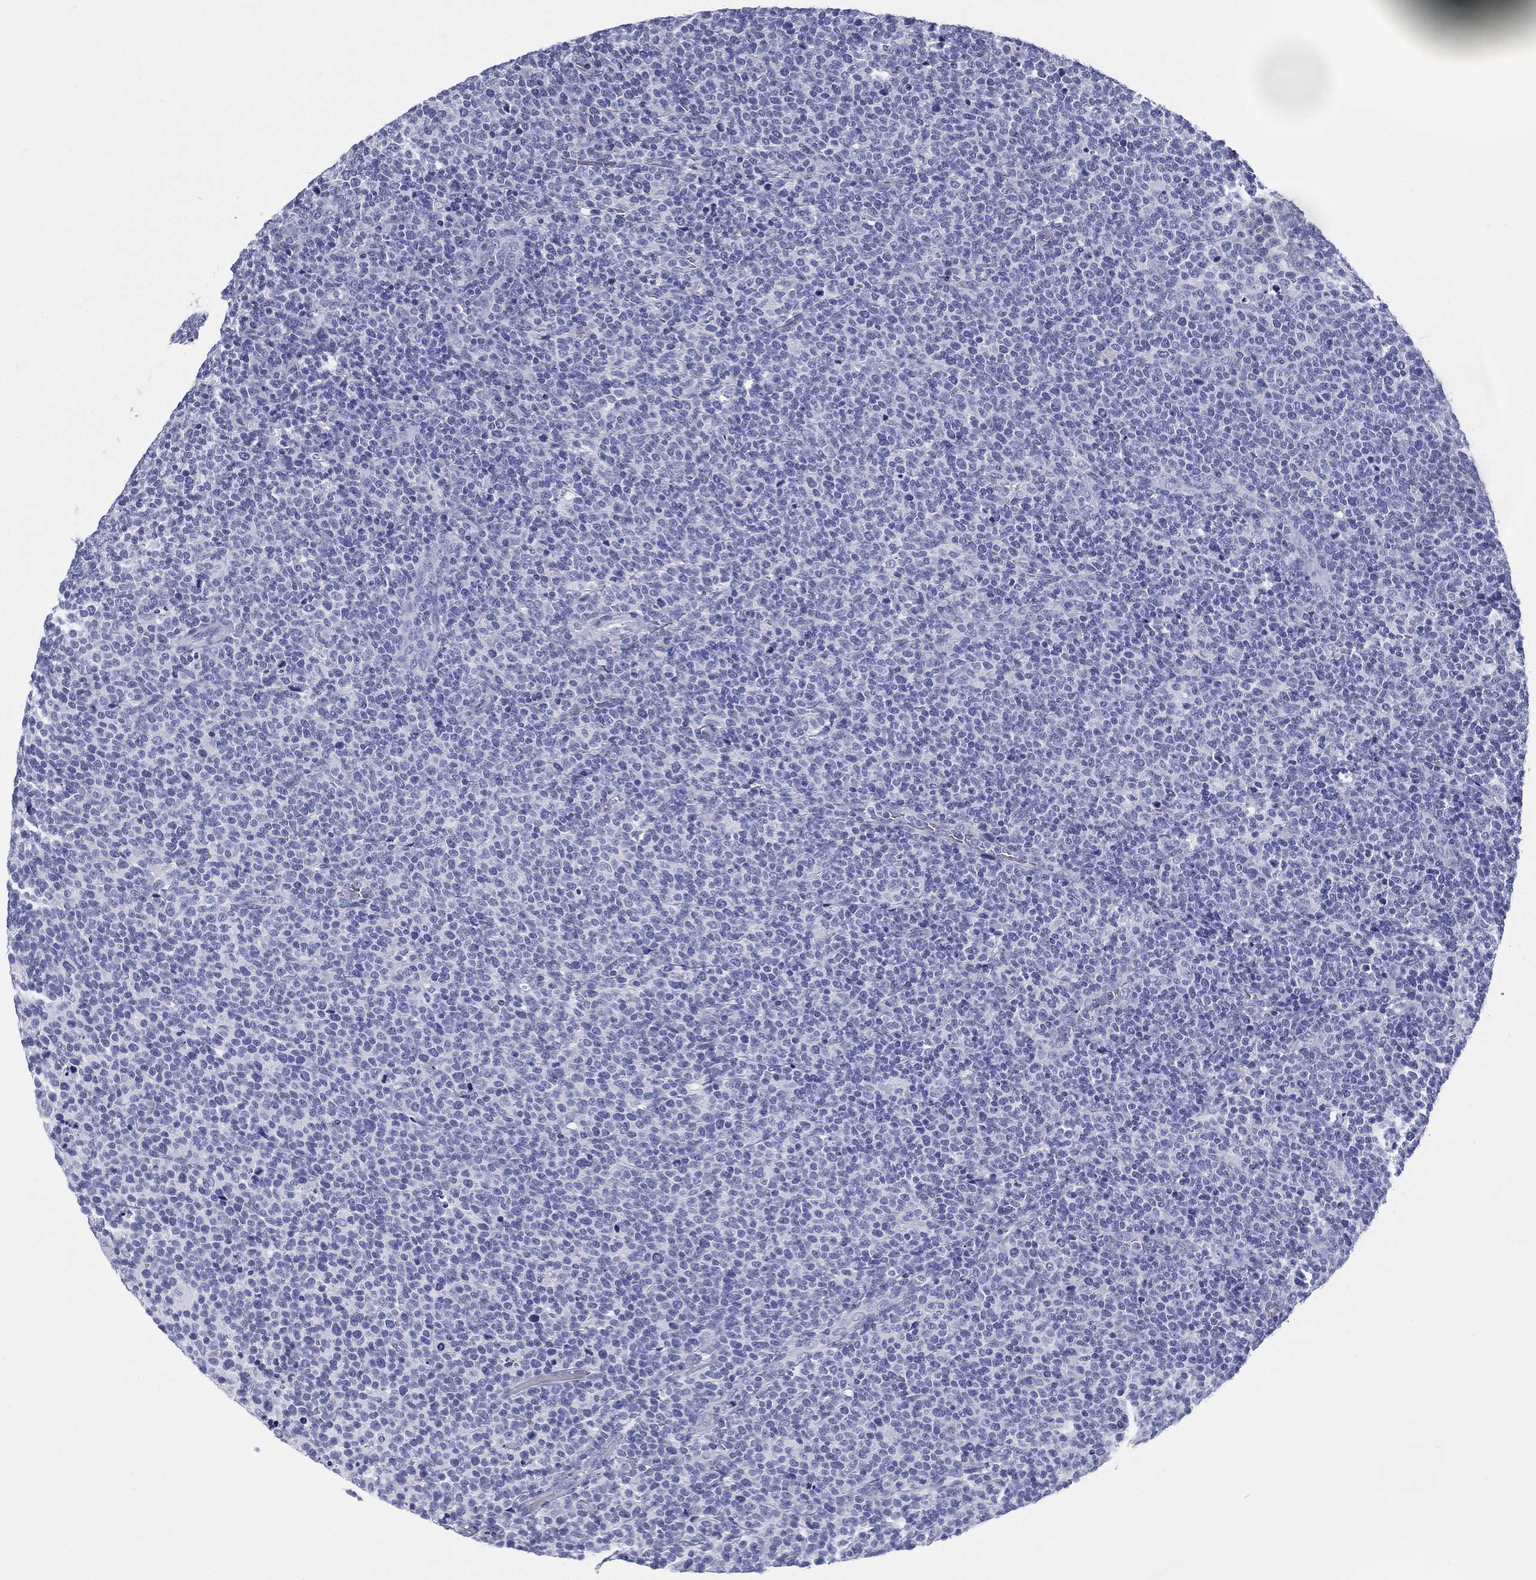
{"staining": {"intensity": "negative", "quantity": "none", "location": "none"}, "tissue": "lymphoma", "cell_type": "Tumor cells", "image_type": "cancer", "snomed": [{"axis": "morphology", "description": "Malignant lymphoma, non-Hodgkin's type, High grade"}, {"axis": "topography", "description": "Lymph node"}], "caption": "A photomicrograph of human malignant lymphoma, non-Hodgkin's type (high-grade) is negative for staining in tumor cells.", "gene": "RSPH4A", "patient": {"sex": "male", "age": 61}}